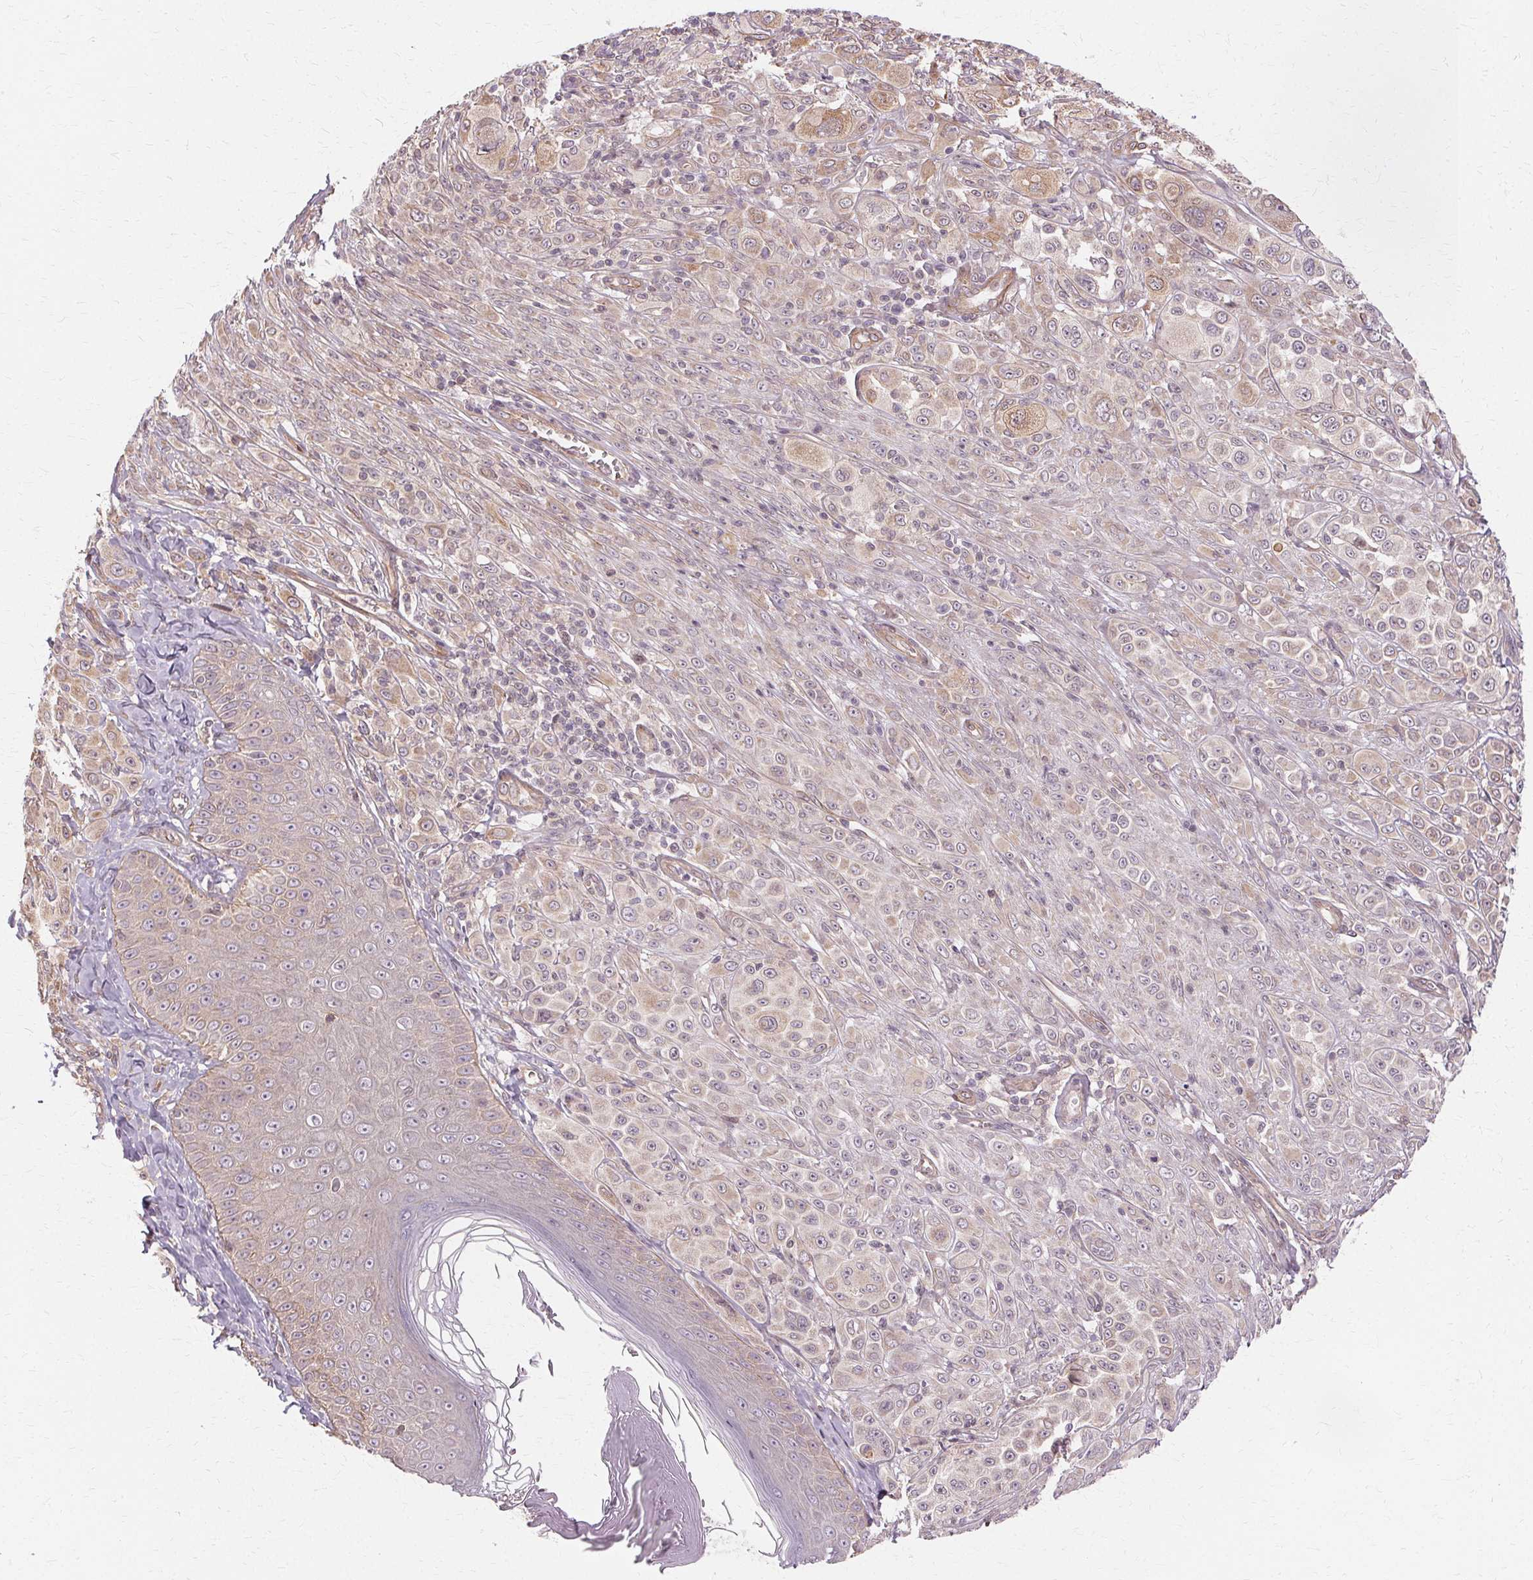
{"staining": {"intensity": "weak", "quantity": "<25%", "location": "cytoplasmic/membranous"}, "tissue": "melanoma", "cell_type": "Tumor cells", "image_type": "cancer", "snomed": [{"axis": "morphology", "description": "Malignant melanoma, NOS"}, {"axis": "topography", "description": "Skin"}], "caption": "Tumor cells show no significant protein expression in malignant melanoma.", "gene": "USP8", "patient": {"sex": "male", "age": 67}}